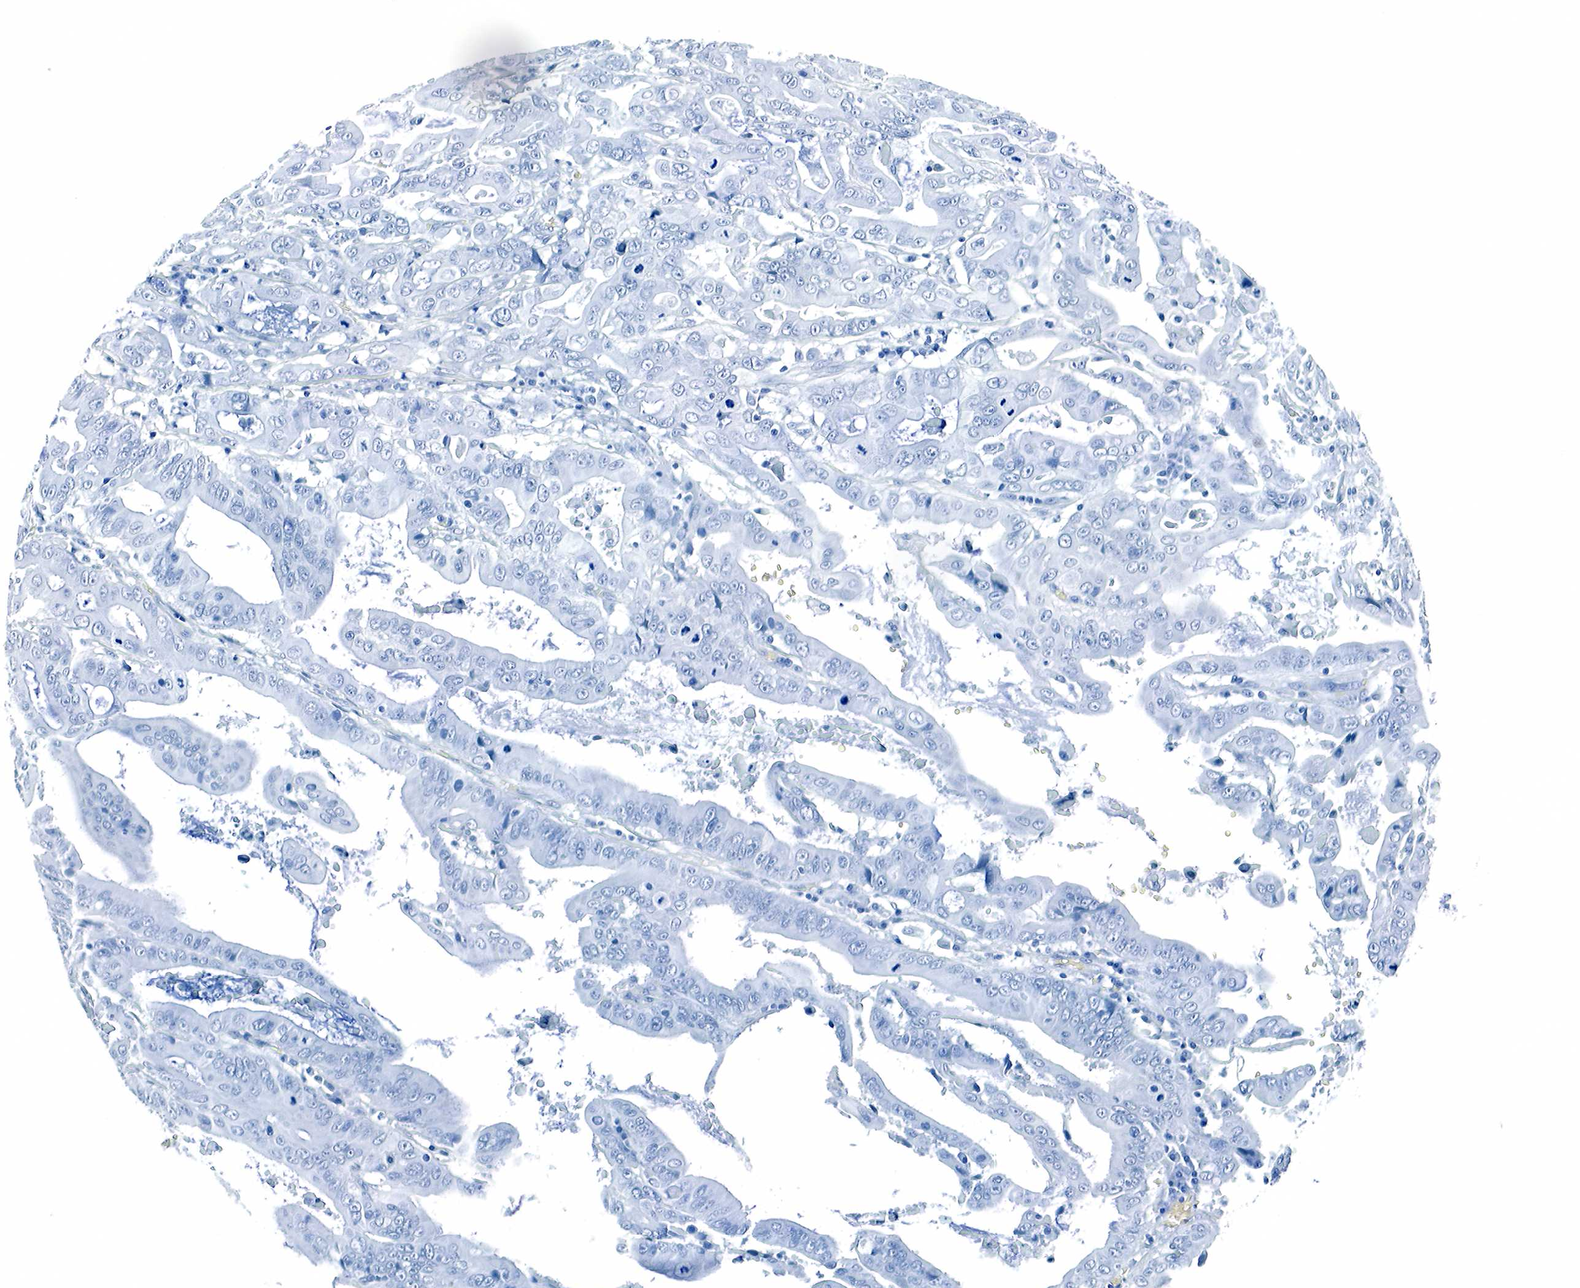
{"staining": {"intensity": "negative", "quantity": "none", "location": "none"}, "tissue": "liver cancer", "cell_type": "Tumor cells", "image_type": "cancer", "snomed": [{"axis": "morphology", "description": "Carcinoma, Hepatocellular, NOS"}, {"axis": "topography", "description": "Liver"}], "caption": "Tumor cells show no significant protein staining in liver cancer. (Immunohistochemistry, brightfield microscopy, high magnification).", "gene": "GAST", "patient": {"sex": "male", "age": 49}}